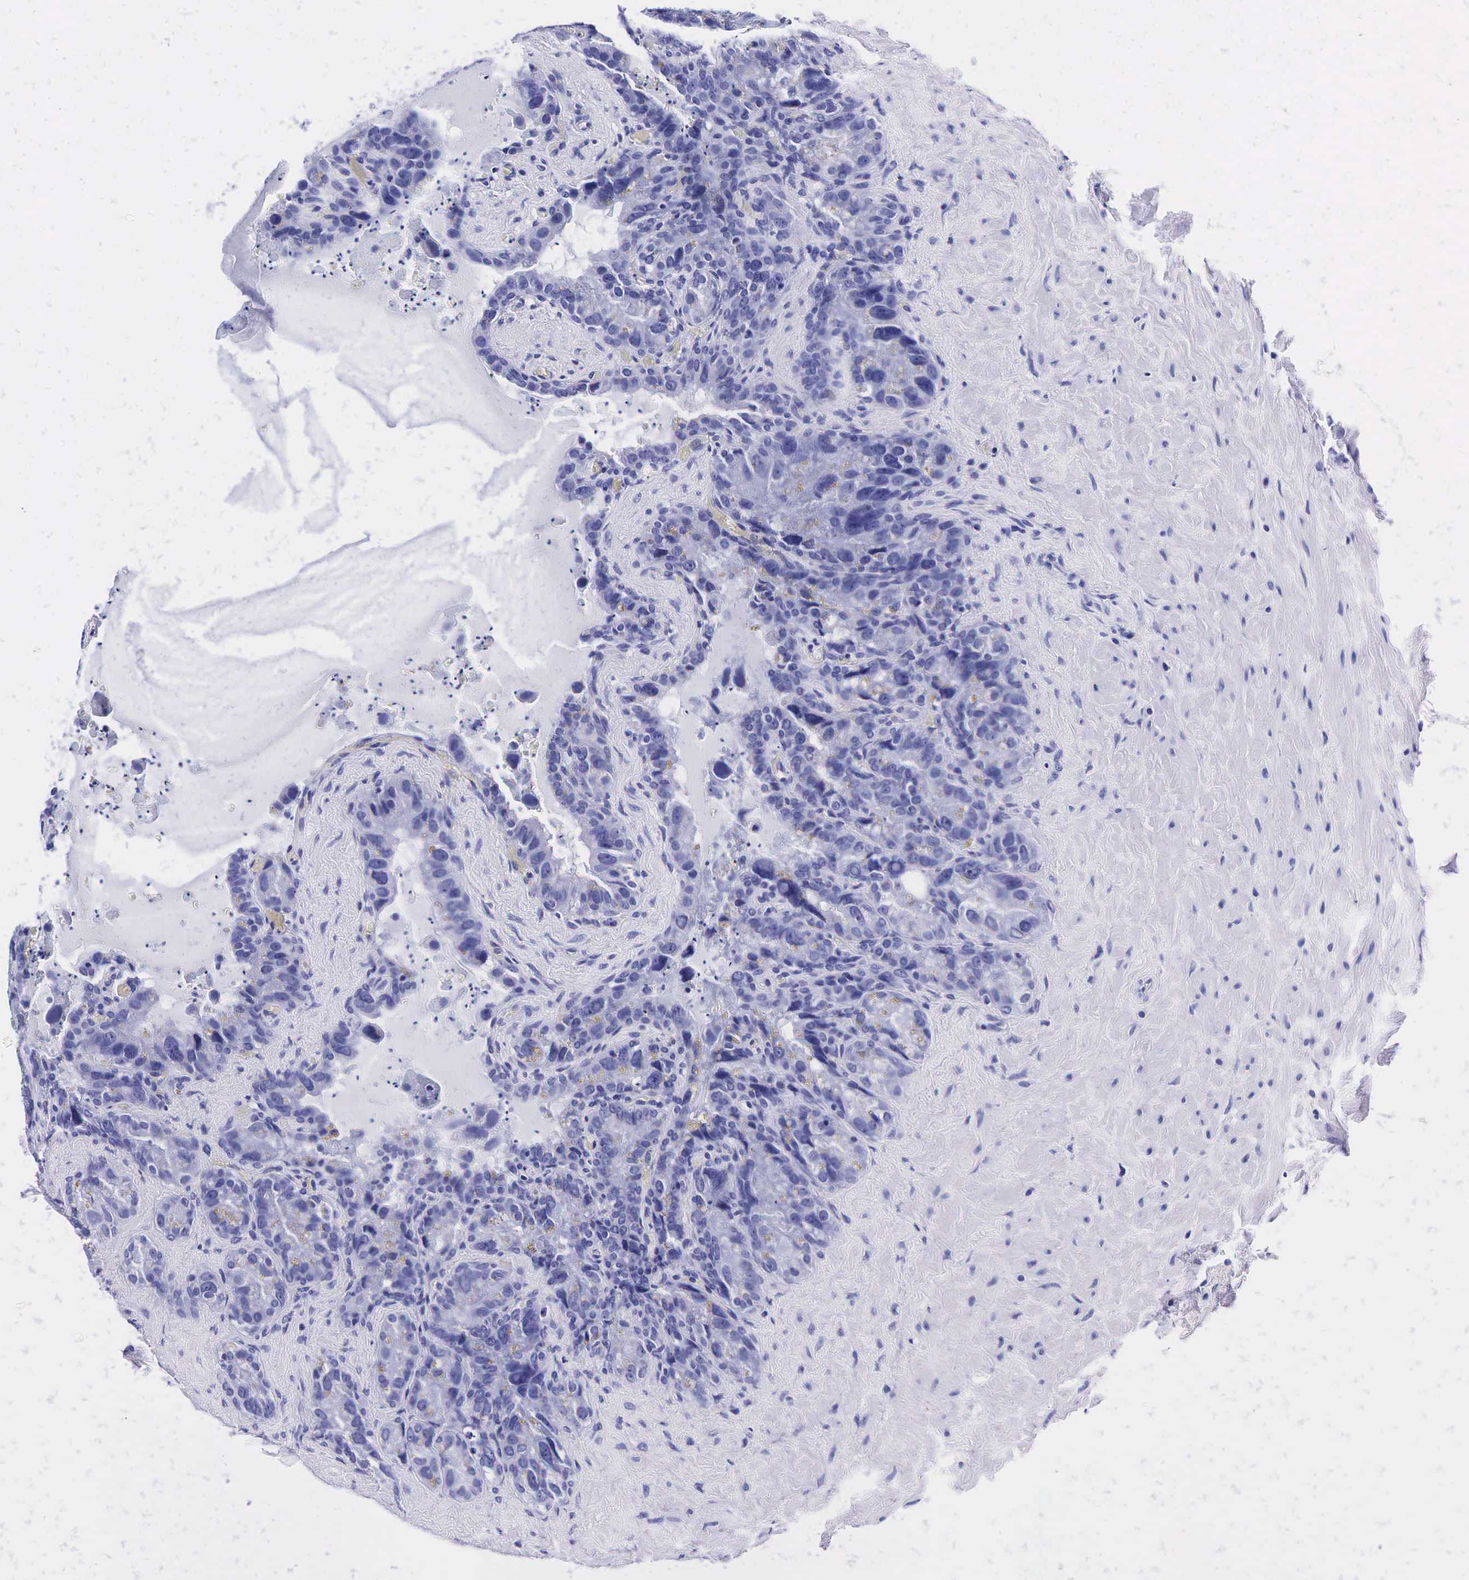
{"staining": {"intensity": "weak", "quantity": "25%-75%", "location": "cytoplasmic/membranous"}, "tissue": "seminal vesicle", "cell_type": "Glandular cells", "image_type": "normal", "snomed": [{"axis": "morphology", "description": "Normal tissue, NOS"}, {"axis": "topography", "description": "Seminal veicle"}], "caption": "Brown immunohistochemical staining in normal seminal vesicle demonstrates weak cytoplasmic/membranous staining in about 25%-75% of glandular cells. (DAB = brown stain, brightfield microscopy at high magnification).", "gene": "TG", "patient": {"sex": "male", "age": 63}}